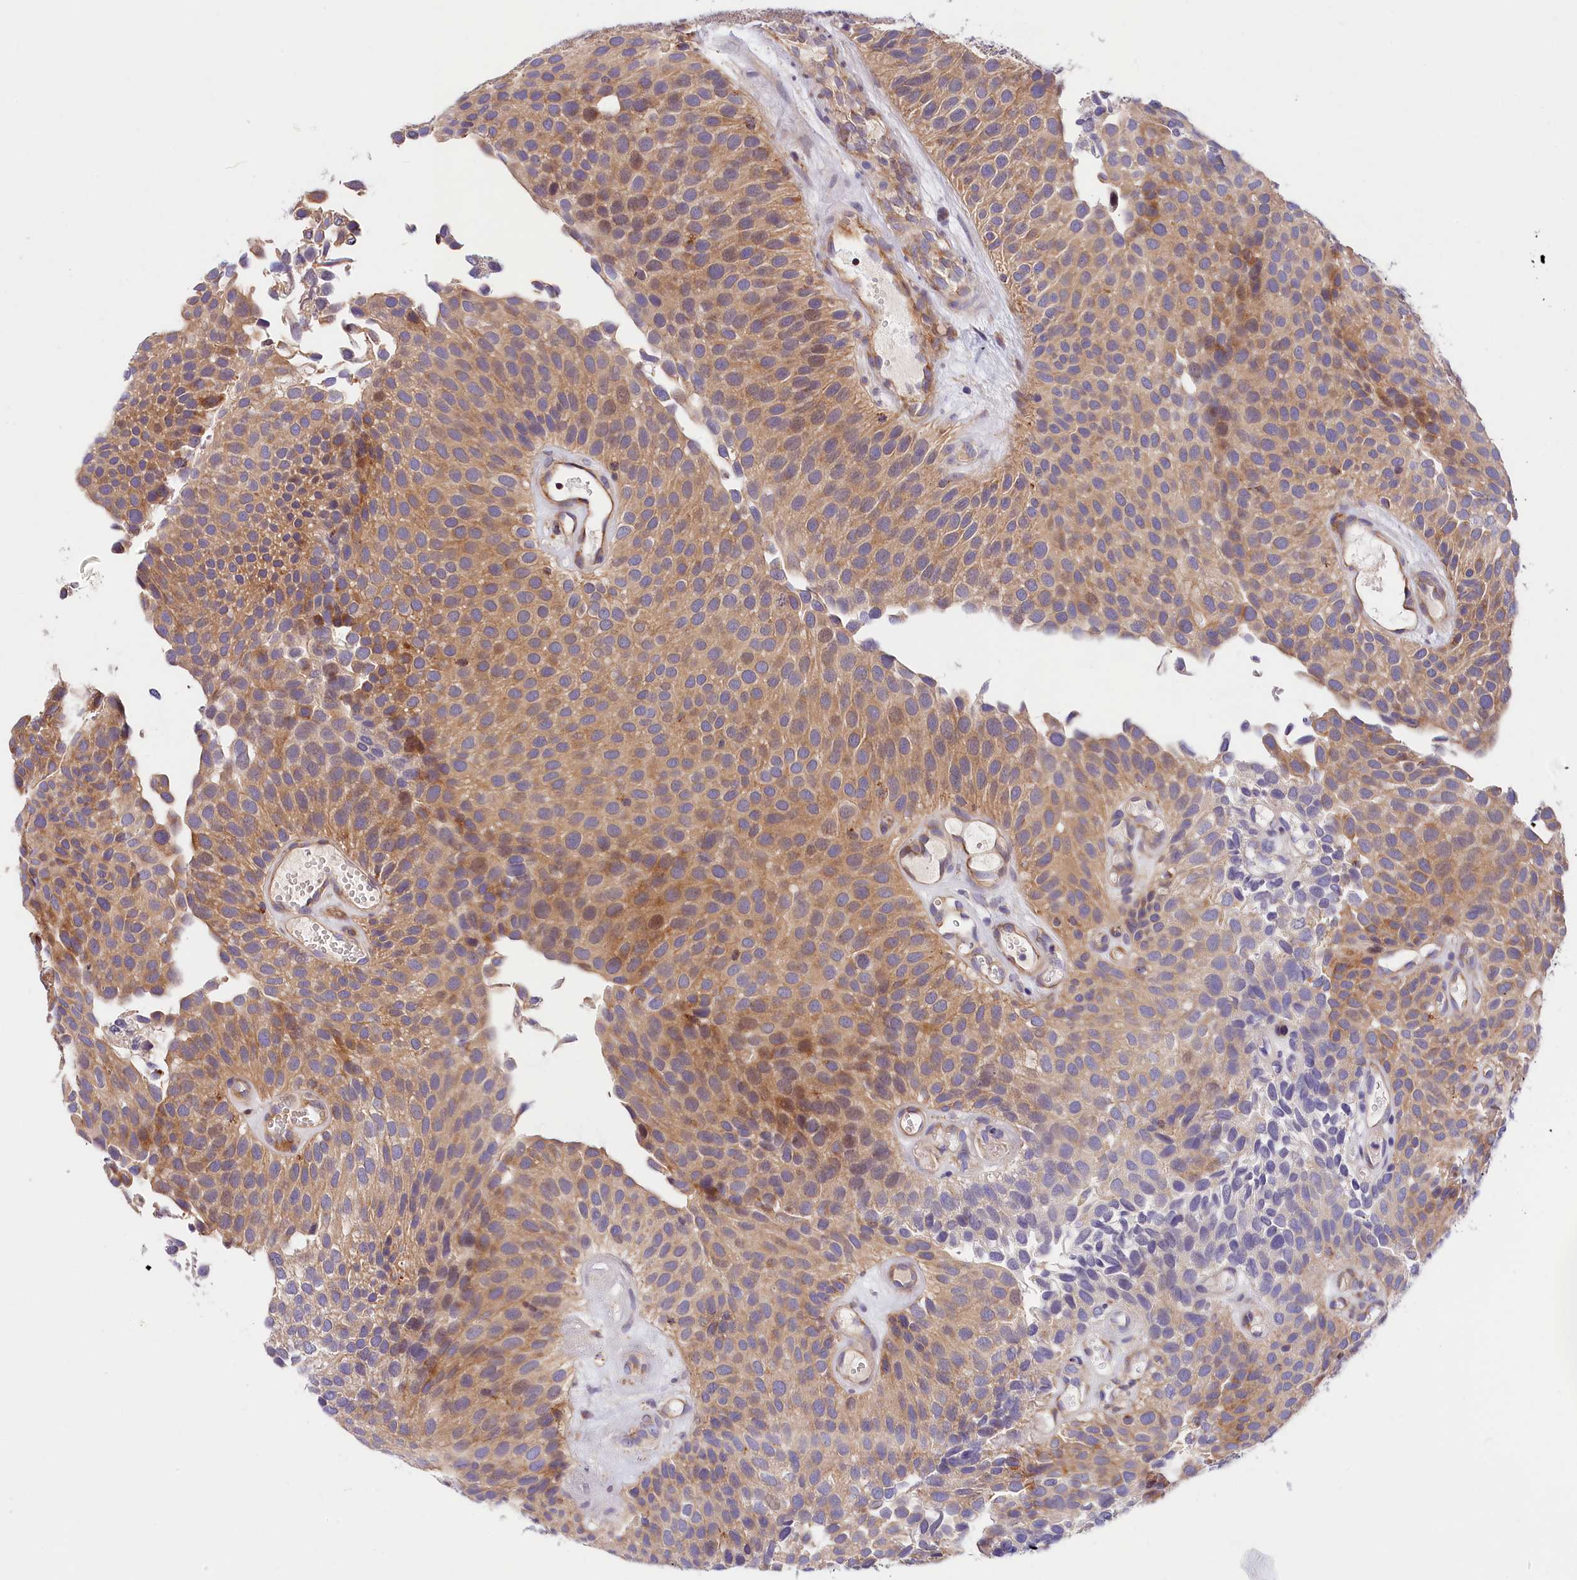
{"staining": {"intensity": "moderate", "quantity": "25%-75%", "location": "cytoplasmic/membranous,nuclear"}, "tissue": "urothelial cancer", "cell_type": "Tumor cells", "image_type": "cancer", "snomed": [{"axis": "morphology", "description": "Urothelial carcinoma, Low grade"}, {"axis": "topography", "description": "Urinary bladder"}], "caption": "Immunohistochemistry (IHC) (DAB (3,3'-diaminobenzidine)) staining of human low-grade urothelial carcinoma displays moderate cytoplasmic/membranous and nuclear protein expression in about 25%-75% of tumor cells. (Stains: DAB (3,3'-diaminobenzidine) in brown, nuclei in blue, Microscopy: brightfield microscopy at high magnification).", "gene": "ARMC6", "patient": {"sex": "male", "age": 89}}